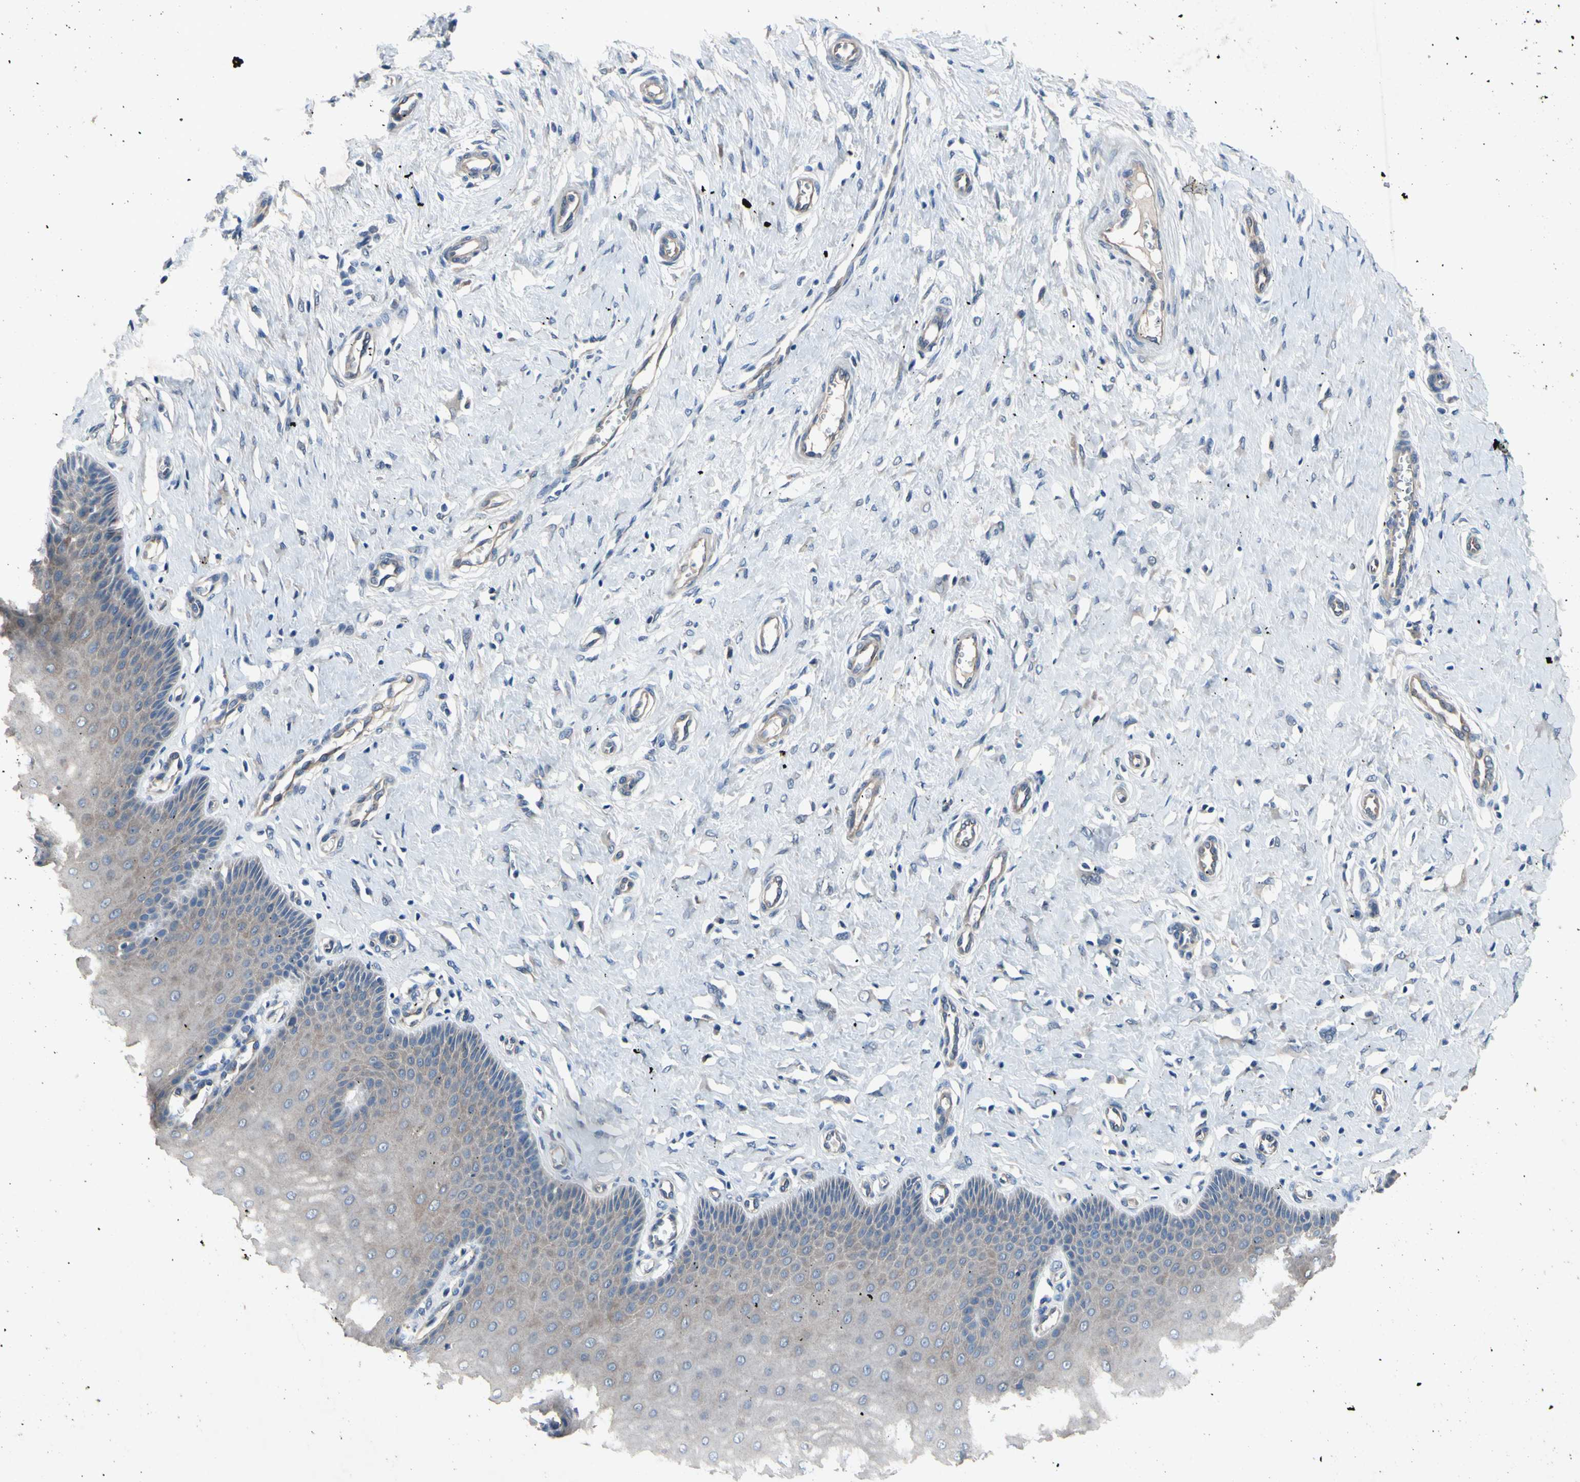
{"staining": {"intensity": "moderate", "quantity": "25%-75%", "location": "cytoplasmic/membranous"}, "tissue": "cervix", "cell_type": "Glandular cells", "image_type": "normal", "snomed": [{"axis": "morphology", "description": "Normal tissue, NOS"}, {"axis": "topography", "description": "Cervix"}], "caption": "Protein expression by IHC shows moderate cytoplasmic/membranous expression in approximately 25%-75% of glandular cells in benign cervix. The staining was performed using DAB (3,3'-diaminobenzidine) to visualize the protein expression in brown, while the nuclei were stained in blue with hematoxylin (Magnification: 20x).", "gene": "HILPDA", "patient": {"sex": "female", "age": 55}}